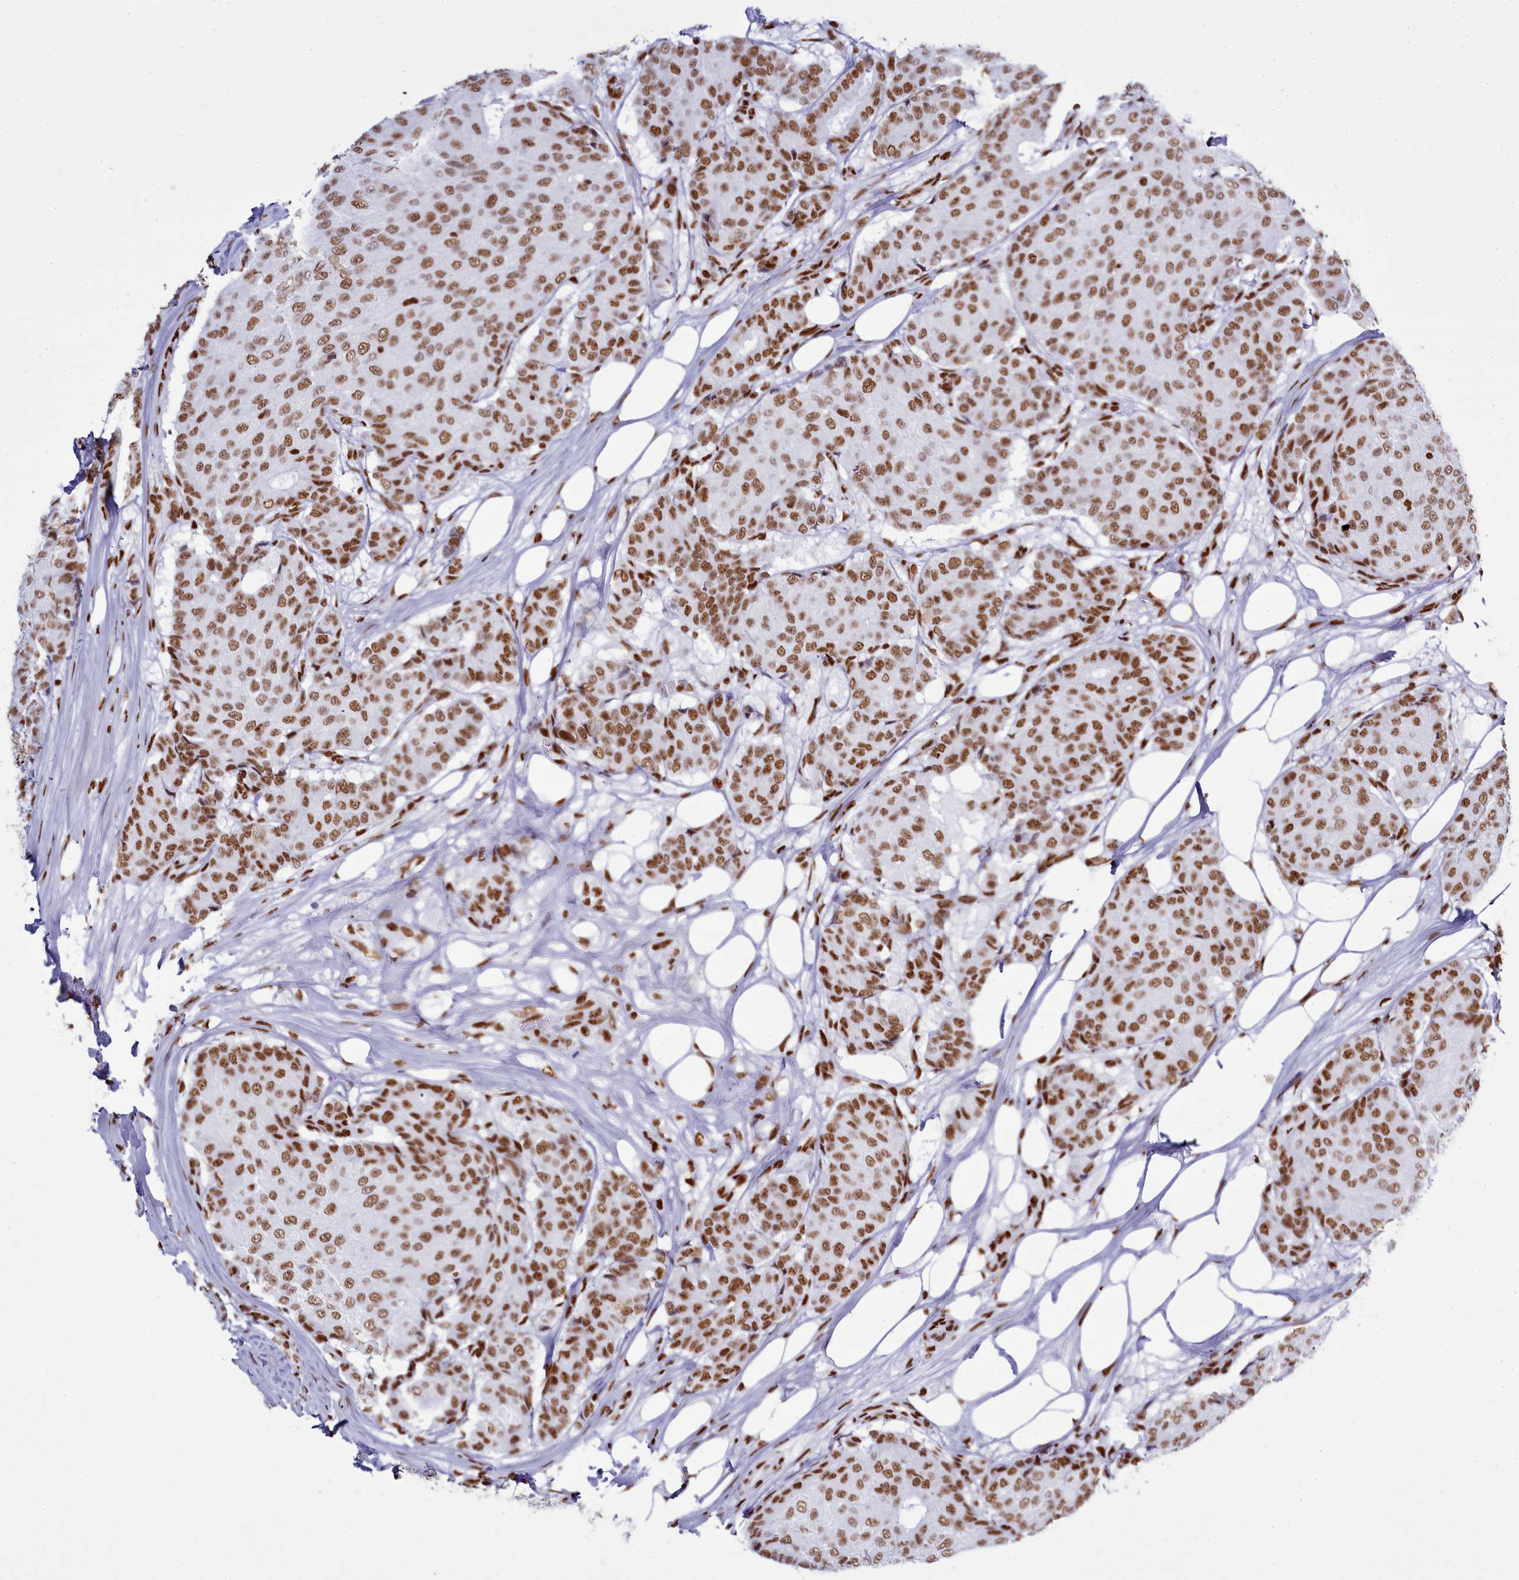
{"staining": {"intensity": "moderate", "quantity": ">75%", "location": "nuclear"}, "tissue": "breast cancer", "cell_type": "Tumor cells", "image_type": "cancer", "snomed": [{"axis": "morphology", "description": "Duct carcinoma"}, {"axis": "topography", "description": "Breast"}], "caption": "Immunohistochemistry (IHC) staining of breast intraductal carcinoma, which exhibits medium levels of moderate nuclear positivity in about >75% of tumor cells indicating moderate nuclear protein positivity. The staining was performed using DAB (brown) for protein detection and nuclei were counterstained in hematoxylin (blue).", "gene": "RALY", "patient": {"sex": "female", "age": 75}}